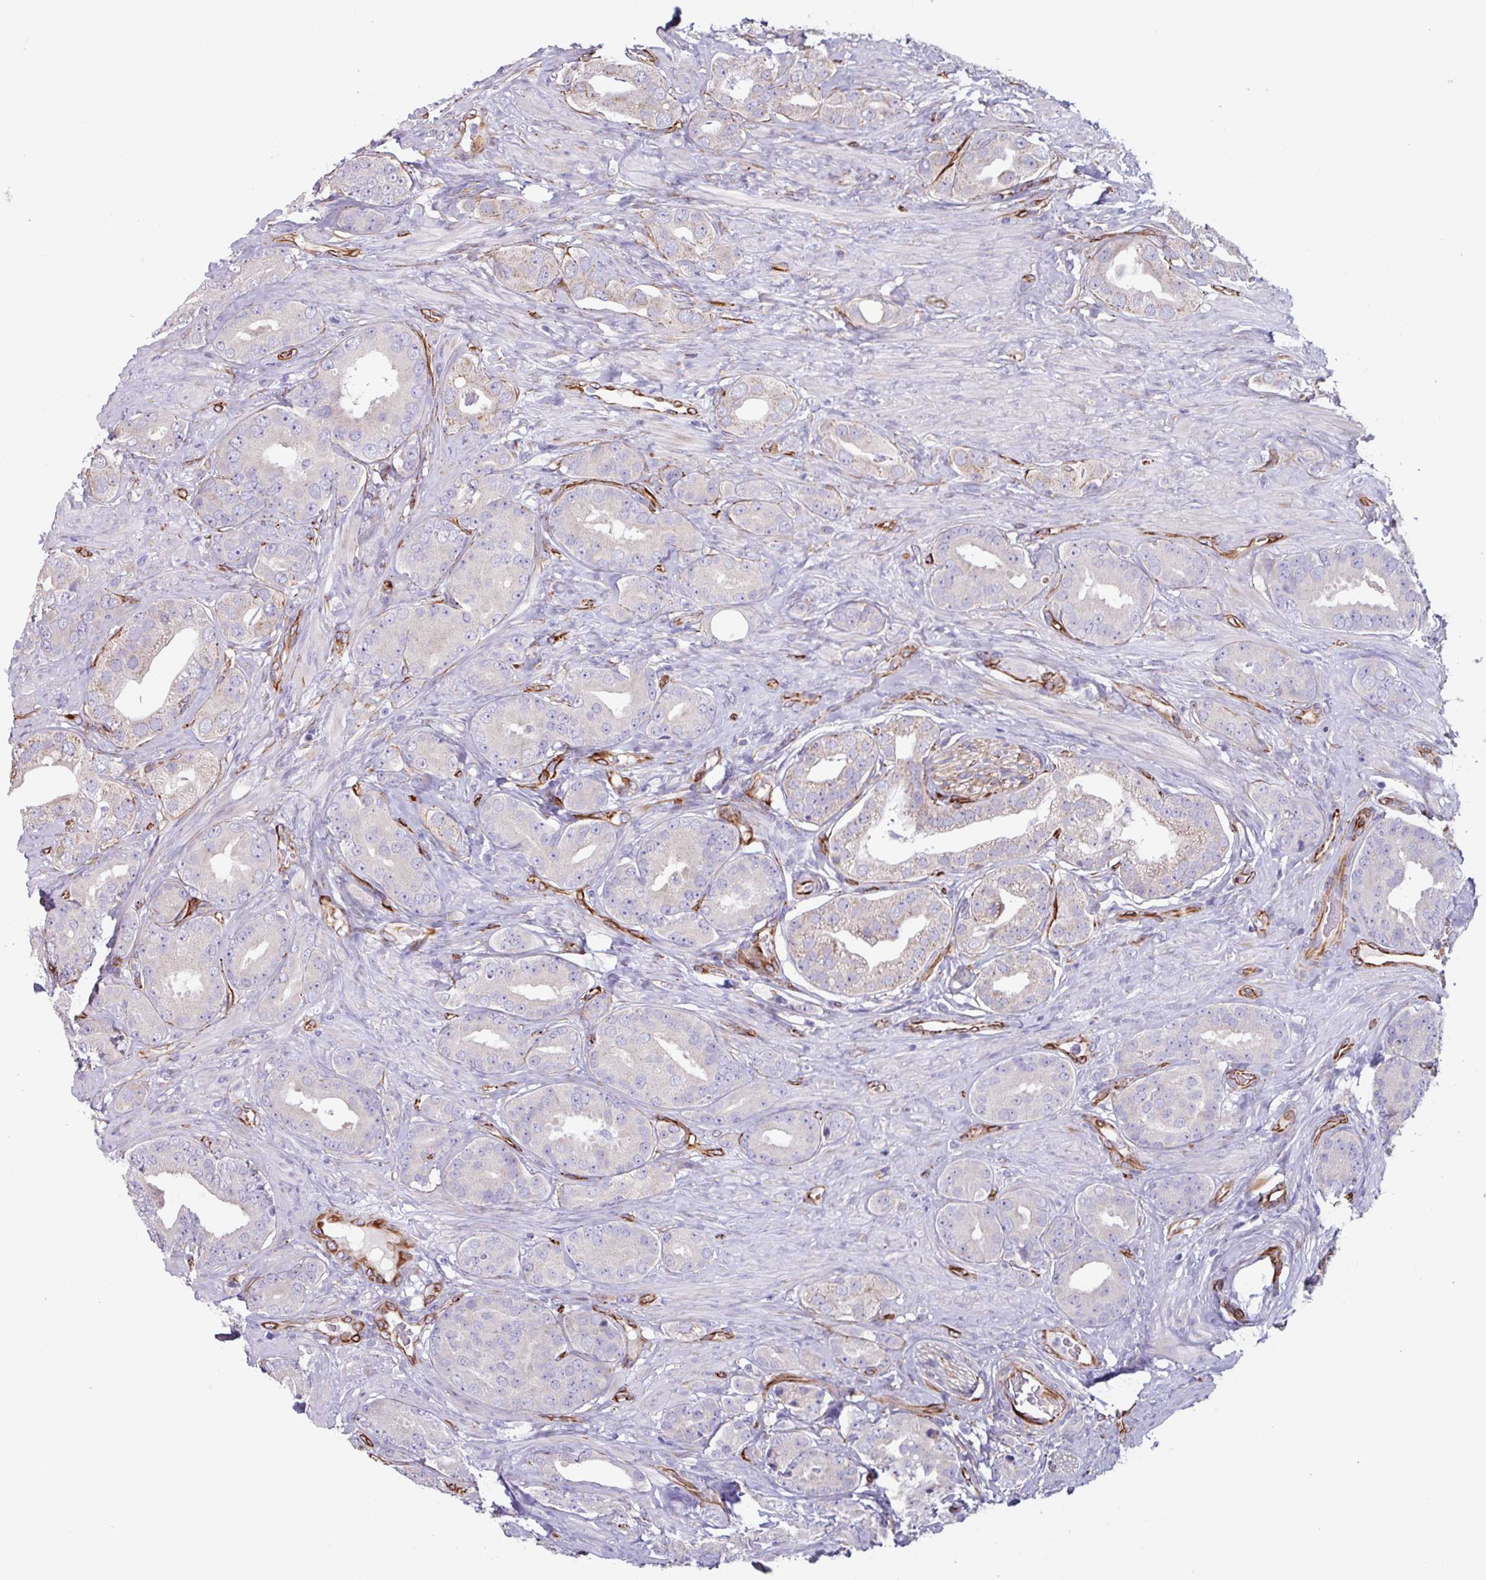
{"staining": {"intensity": "negative", "quantity": "none", "location": "none"}, "tissue": "prostate cancer", "cell_type": "Tumor cells", "image_type": "cancer", "snomed": [{"axis": "morphology", "description": "Adenocarcinoma, High grade"}, {"axis": "topography", "description": "Prostate"}], "caption": "DAB (3,3'-diaminobenzidine) immunohistochemical staining of human prostate adenocarcinoma (high-grade) shows no significant positivity in tumor cells.", "gene": "BTD", "patient": {"sex": "male", "age": 63}}